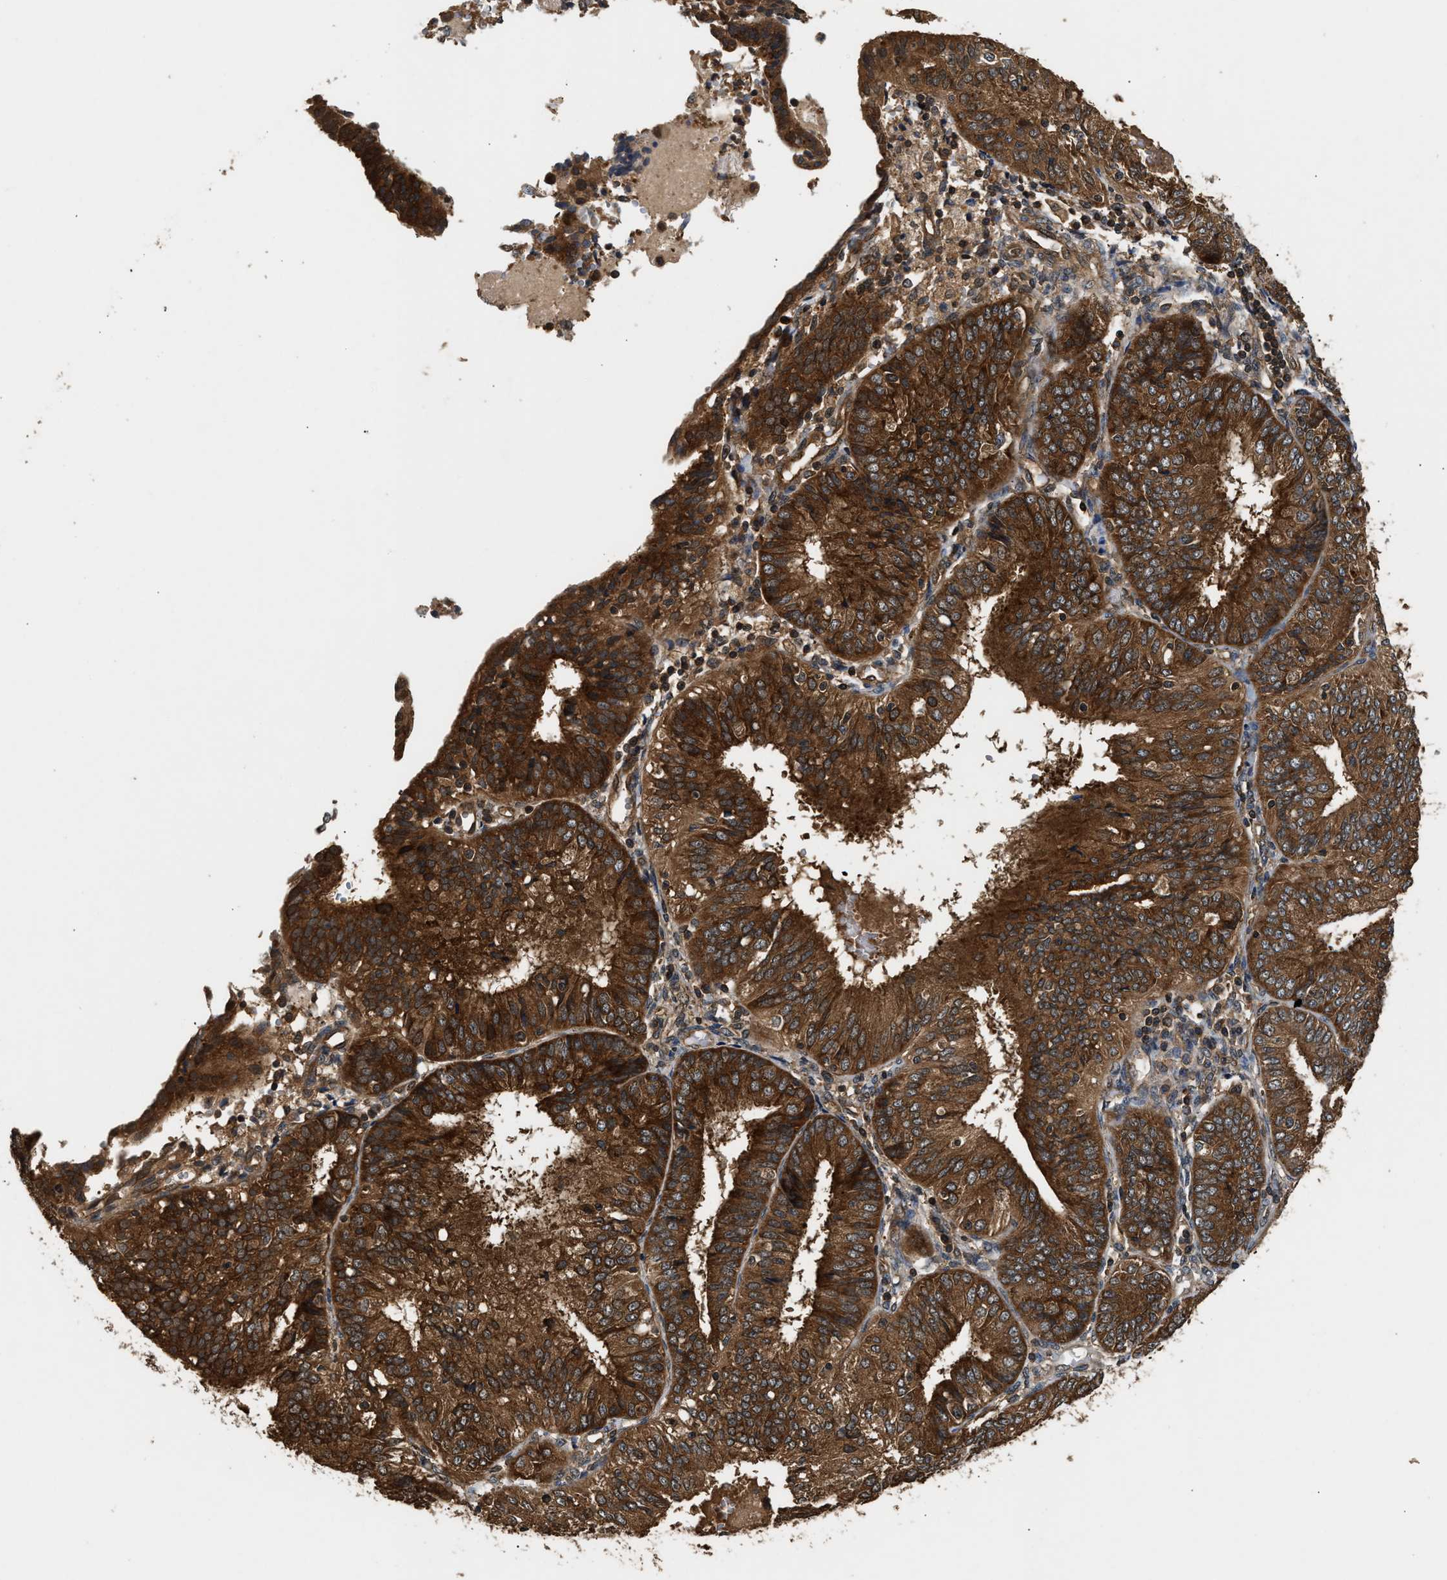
{"staining": {"intensity": "strong", "quantity": ">75%", "location": "cytoplasmic/membranous"}, "tissue": "endometrial cancer", "cell_type": "Tumor cells", "image_type": "cancer", "snomed": [{"axis": "morphology", "description": "Adenocarcinoma, NOS"}, {"axis": "topography", "description": "Endometrium"}], "caption": "Brown immunohistochemical staining in endometrial adenocarcinoma demonstrates strong cytoplasmic/membranous positivity in approximately >75% of tumor cells. (DAB = brown stain, brightfield microscopy at high magnification).", "gene": "DNAJC2", "patient": {"sex": "female", "age": 58}}